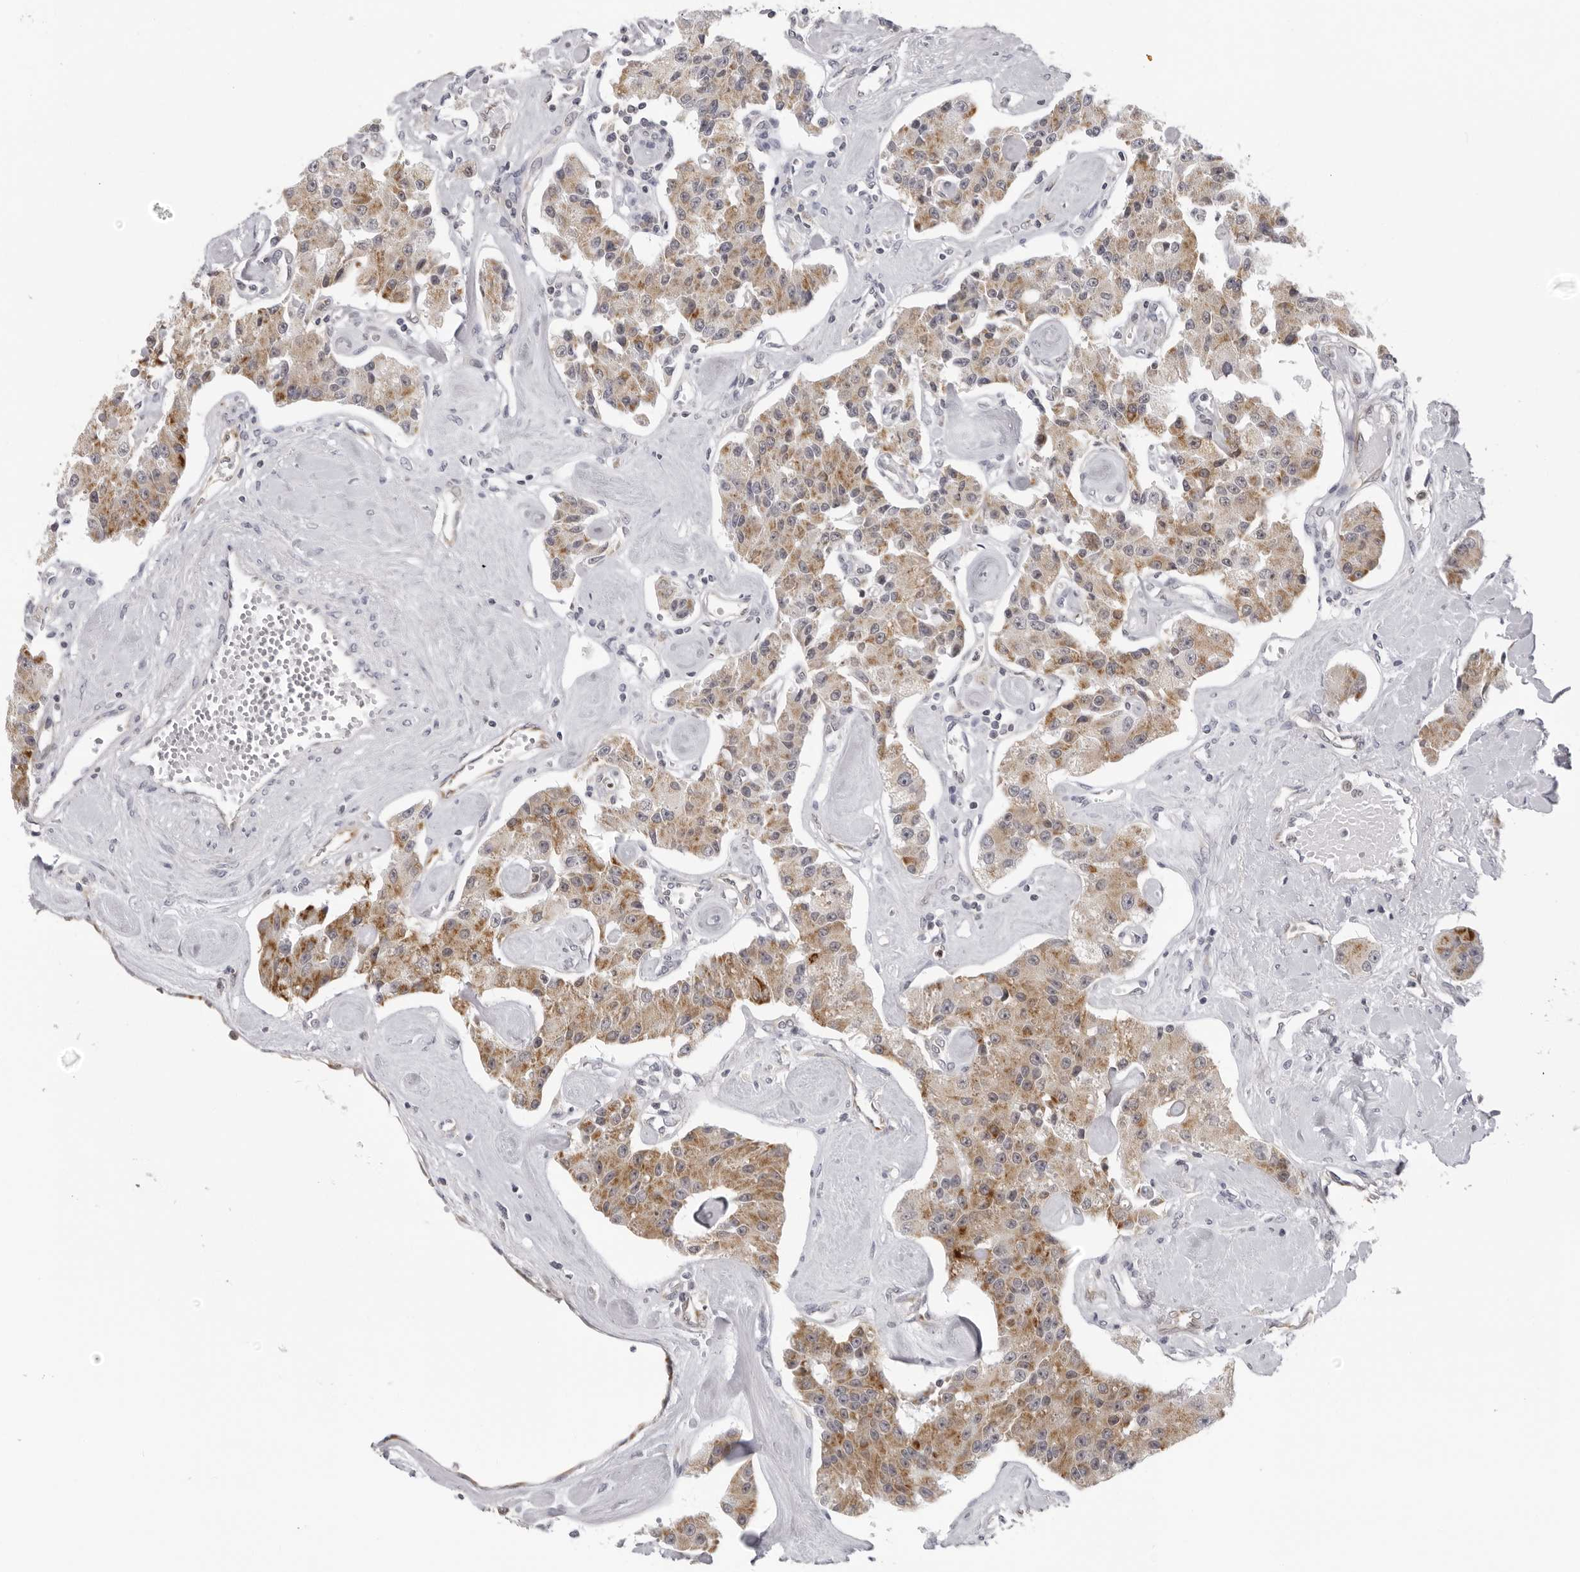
{"staining": {"intensity": "moderate", "quantity": ">75%", "location": "cytoplasmic/membranous"}, "tissue": "carcinoid", "cell_type": "Tumor cells", "image_type": "cancer", "snomed": [{"axis": "morphology", "description": "Carcinoid, malignant, NOS"}, {"axis": "topography", "description": "Pancreas"}], "caption": "A brown stain highlights moderate cytoplasmic/membranous staining of a protein in human malignant carcinoid tumor cells. Nuclei are stained in blue.", "gene": "MRPS15", "patient": {"sex": "male", "age": 41}}